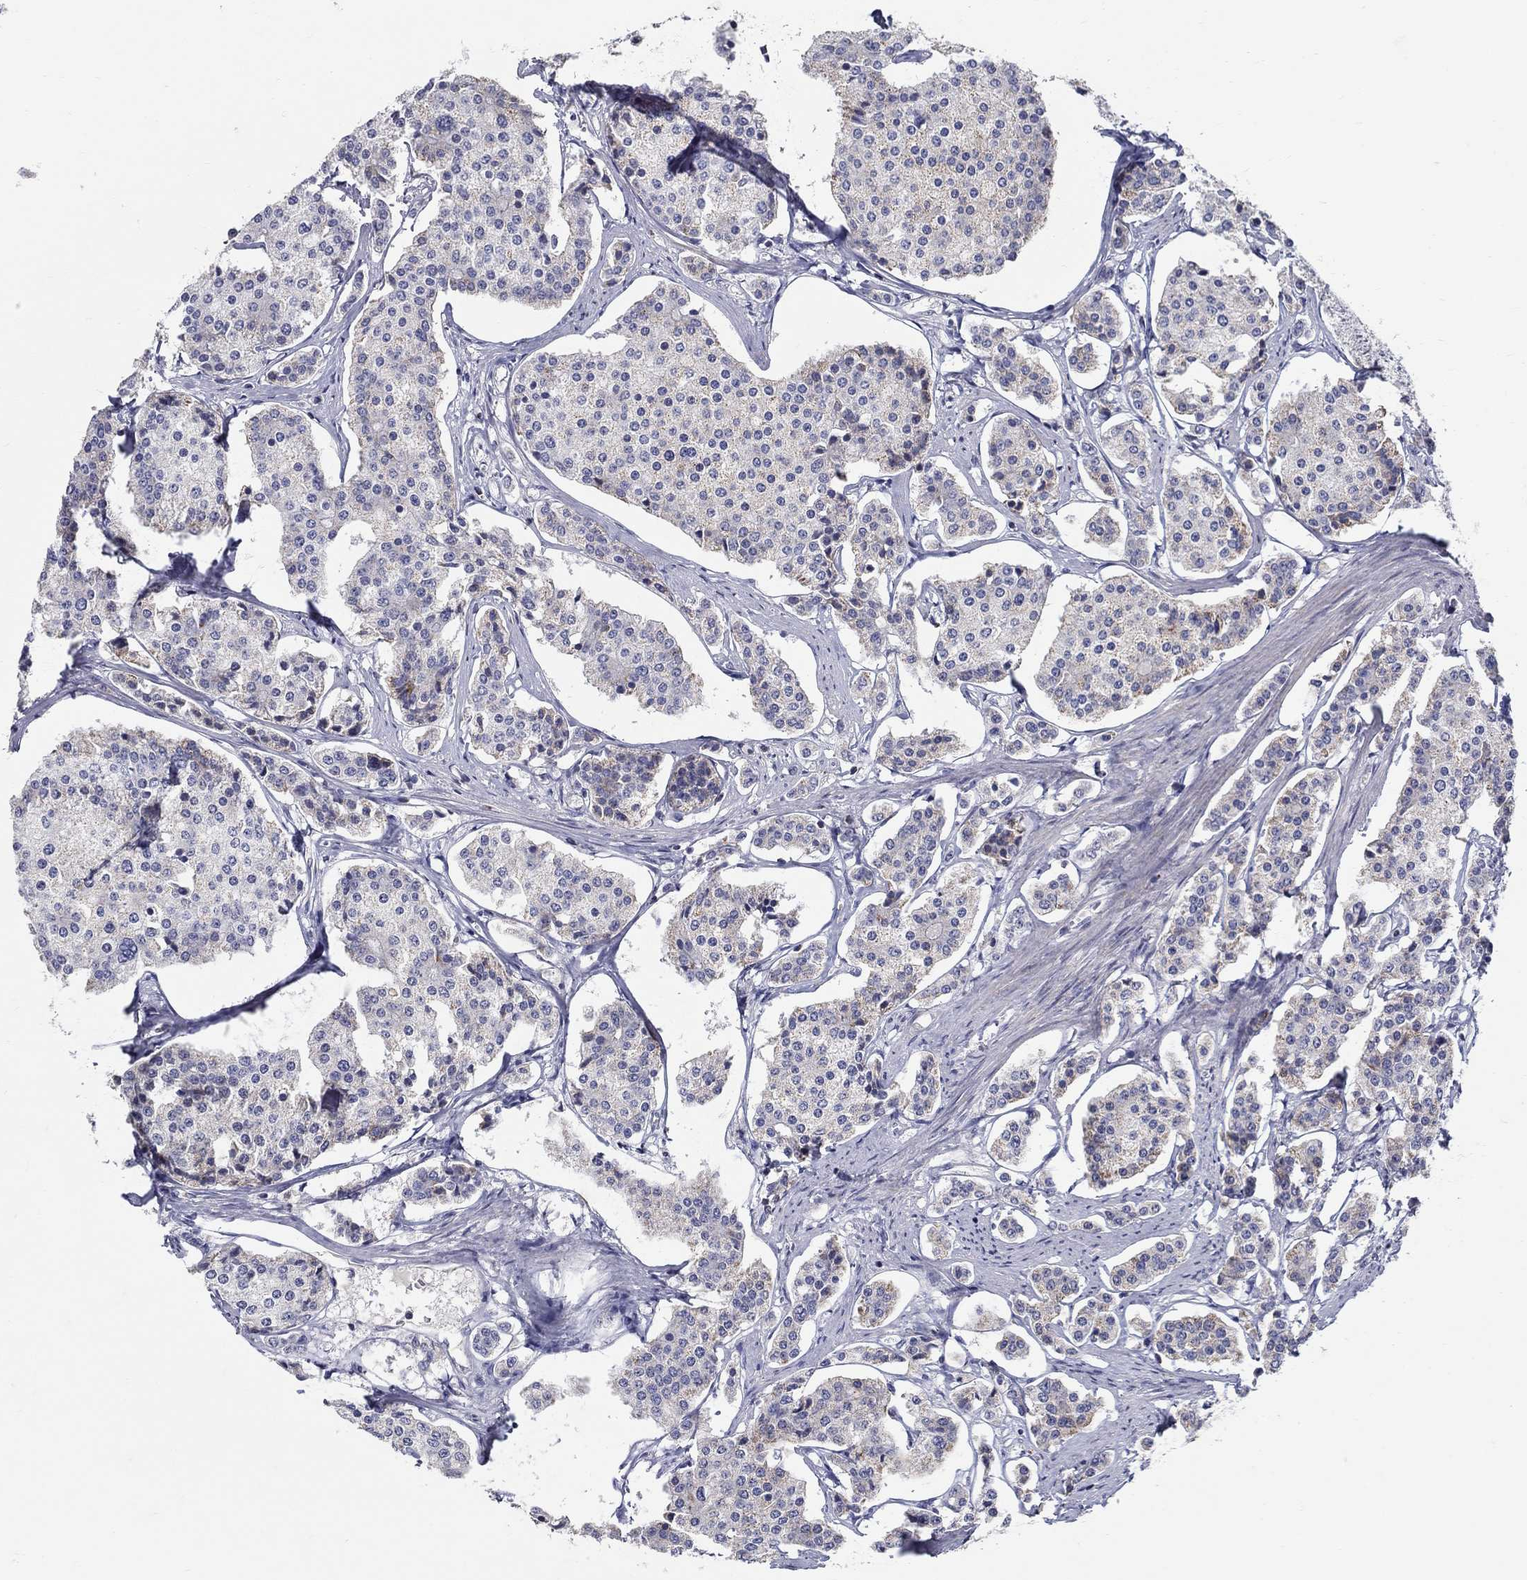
{"staining": {"intensity": "negative", "quantity": "none", "location": "none"}, "tissue": "carcinoid", "cell_type": "Tumor cells", "image_type": "cancer", "snomed": [{"axis": "morphology", "description": "Carcinoid, malignant, NOS"}, {"axis": "topography", "description": "Small intestine"}], "caption": "This is a histopathology image of immunohistochemistry staining of carcinoid, which shows no positivity in tumor cells.", "gene": "HMX2", "patient": {"sex": "female", "age": 65}}